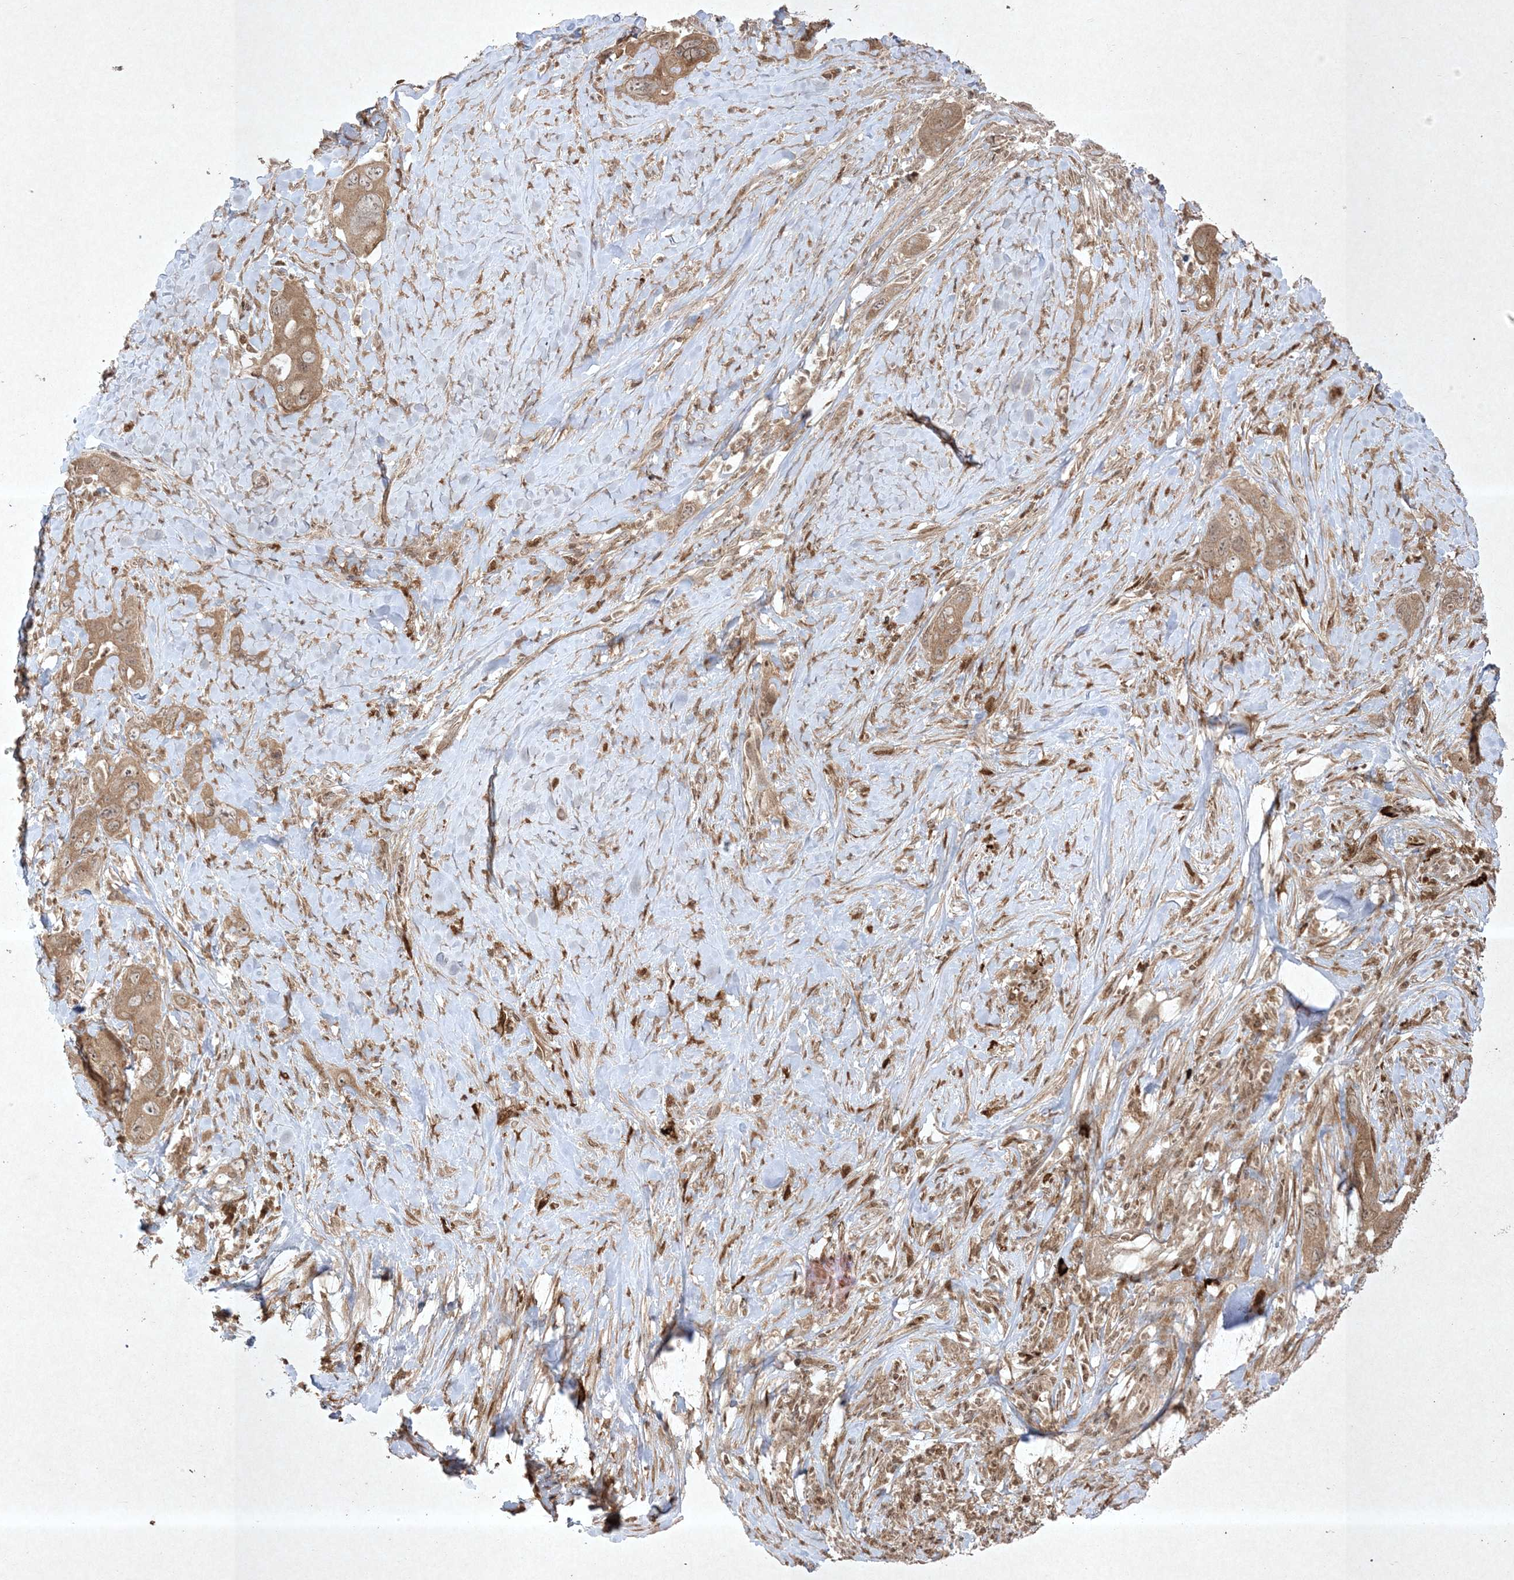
{"staining": {"intensity": "moderate", "quantity": ">75%", "location": "cytoplasmic/membranous"}, "tissue": "pancreatic cancer", "cell_type": "Tumor cells", "image_type": "cancer", "snomed": [{"axis": "morphology", "description": "Adenocarcinoma, NOS"}, {"axis": "topography", "description": "Pancreas"}], "caption": "This image exhibits immunohistochemistry staining of human pancreatic cancer, with medium moderate cytoplasmic/membranous expression in about >75% of tumor cells.", "gene": "PTK6", "patient": {"sex": "female", "age": 71}}